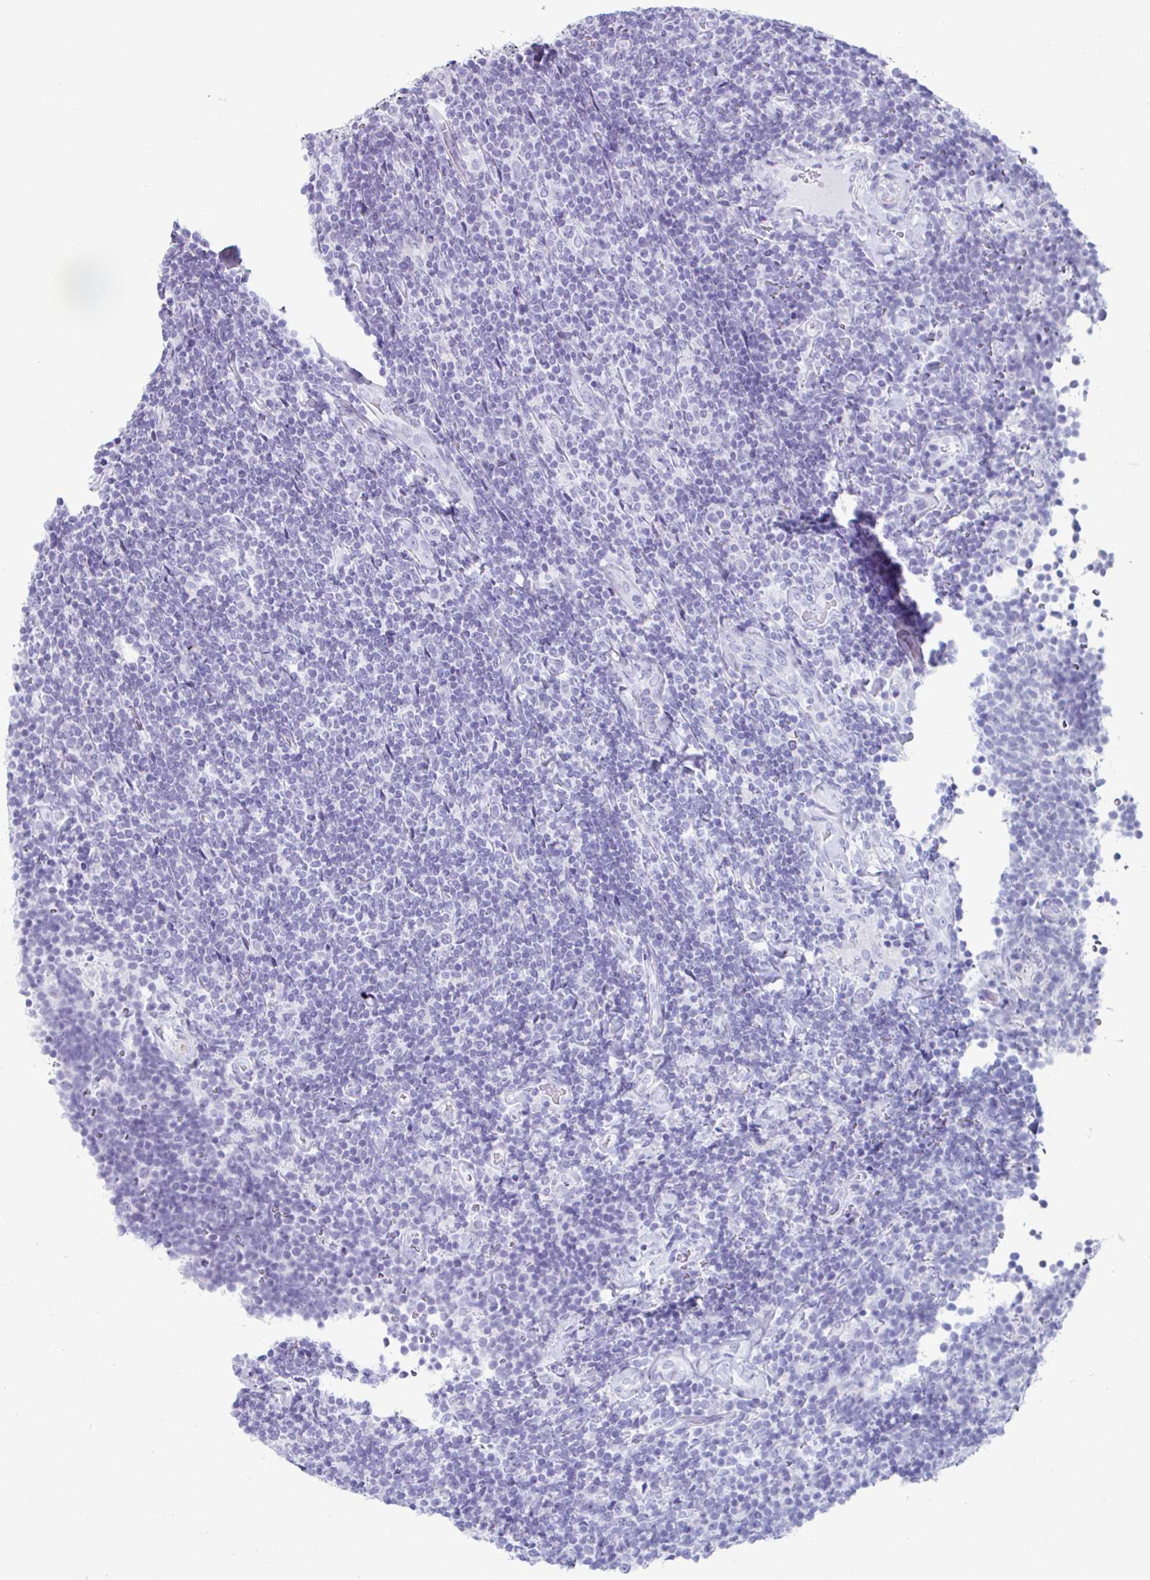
{"staining": {"intensity": "negative", "quantity": "none", "location": "none"}, "tissue": "lymphoma", "cell_type": "Tumor cells", "image_type": "cancer", "snomed": [{"axis": "morphology", "description": "Malignant lymphoma, non-Hodgkin's type, Low grade"}, {"axis": "topography", "description": "Lymph node"}], "caption": "Immunohistochemical staining of human lymphoma reveals no significant staining in tumor cells. Brightfield microscopy of immunohistochemistry (IHC) stained with DAB (brown) and hematoxylin (blue), captured at high magnification.", "gene": "CREG2", "patient": {"sex": "male", "age": 52}}